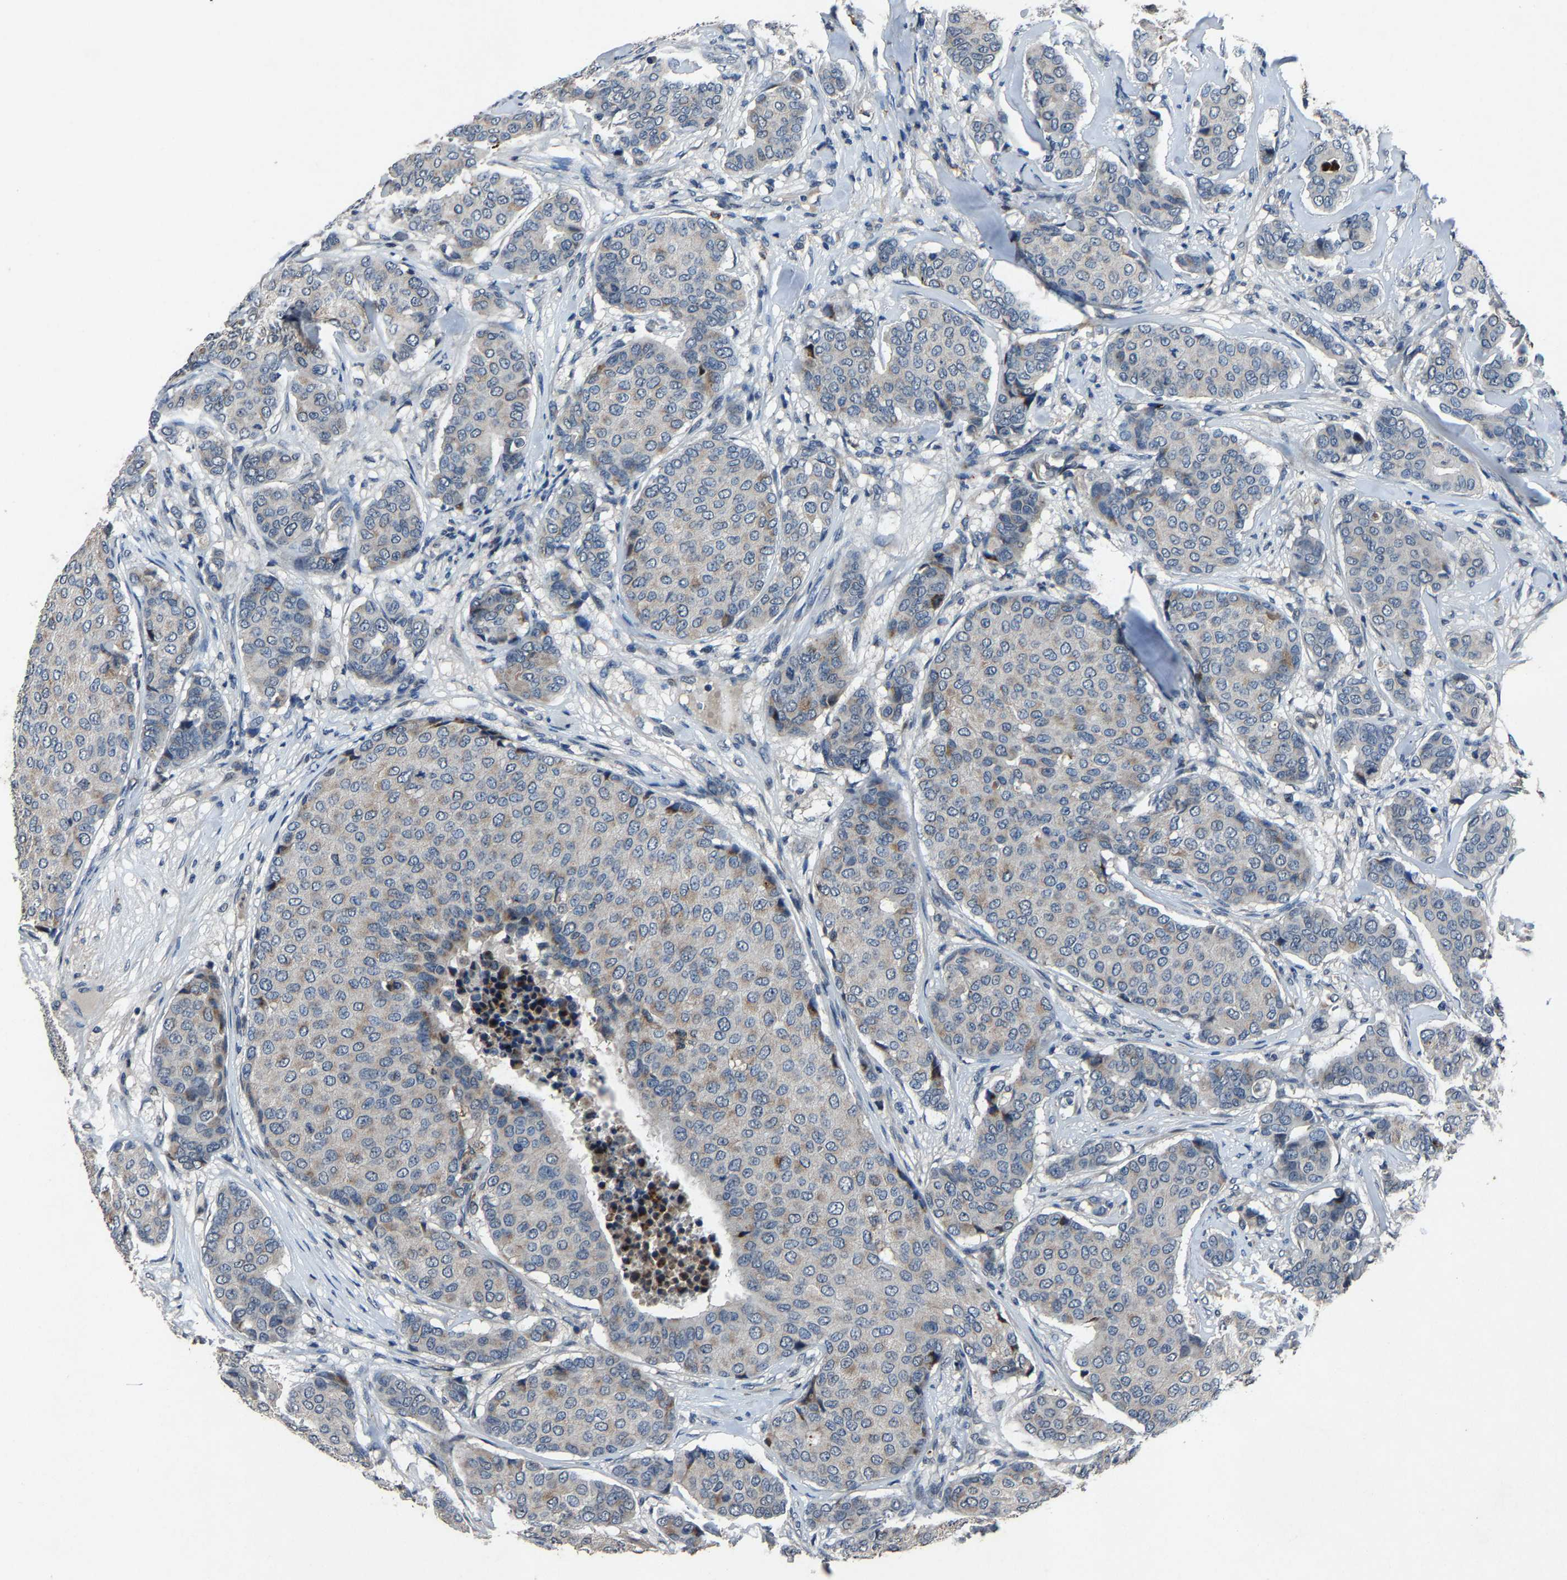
{"staining": {"intensity": "weak", "quantity": "<25%", "location": "cytoplasmic/membranous"}, "tissue": "breast cancer", "cell_type": "Tumor cells", "image_type": "cancer", "snomed": [{"axis": "morphology", "description": "Duct carcinoma"}, {"axis": "topography", "description": "Breast"}], "caption": "Protein analysis of breast cancer (infiltrating ductal carcinoma) displays no significant staining in tumor cells.", "gene": "PCNX2", "patient": {"sex": "female", "age": 75}}